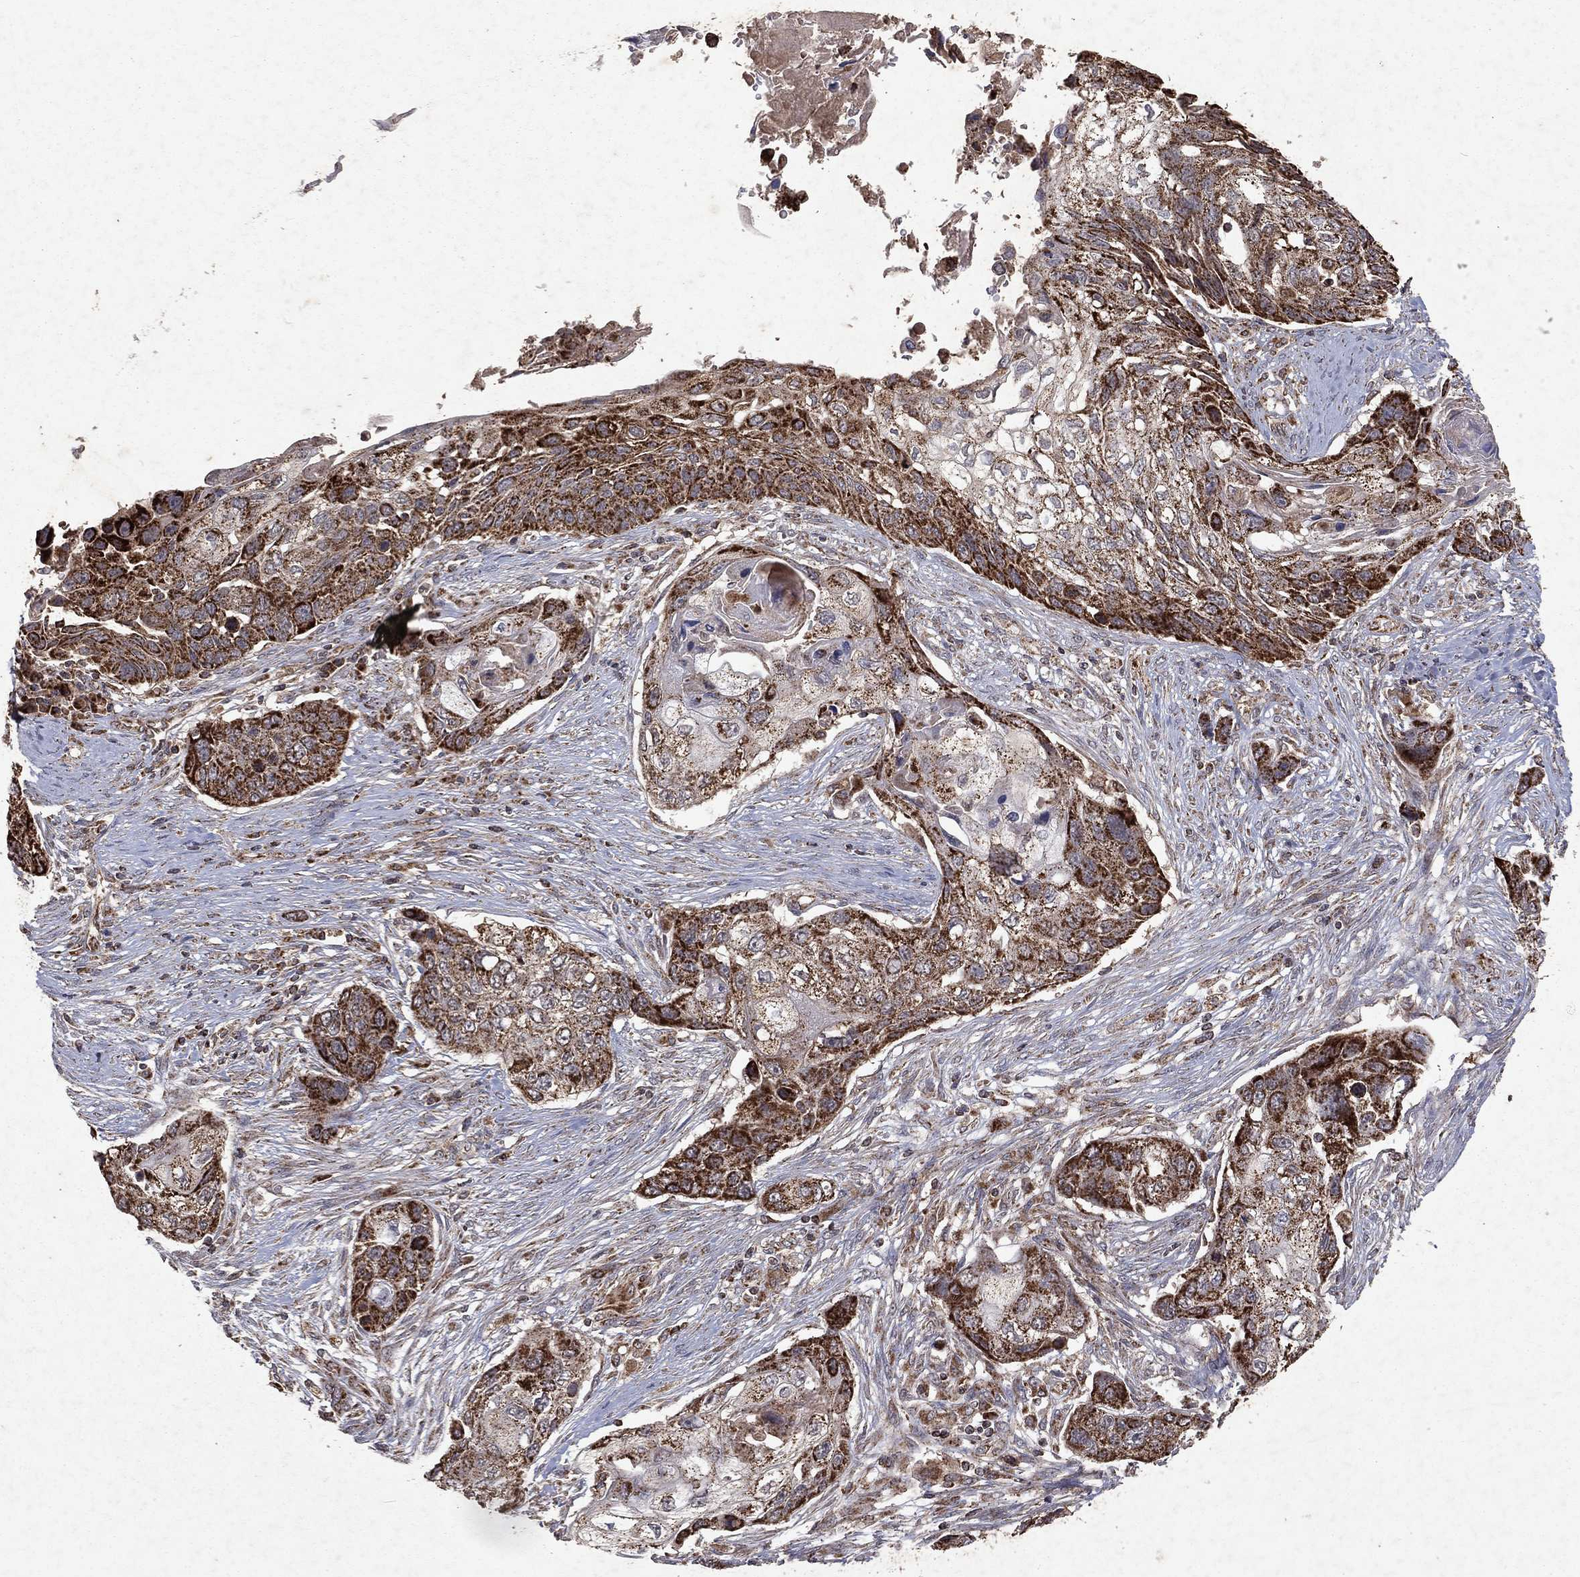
{"staining": {"intensity": "strong", "quantity": "25%-75%", "location": "cytoplasmic/membranous"}, "tissue": "lung cancer", "cell_type": "Tumor cells", "image_type": "cancer", "snomed": [{"axis": "morphology", "description": "Normal tissue, NOS"}, {"axis": "morphology", "description": "Squamous cell carcinoma, NOS"}, {"axis": "topography", "description": "Bronchus"}, {"axis": "topography", "description": "Lung"}], "caption": "Lung squamous cell carcinoma tissue shows strong cytoplasmic/membranous staining in about 25%-75% of tumor cells, visualized by immunohistochemistry.", "gene": "PYROXD2", "patient": {"sex": "male", "age": 69}}